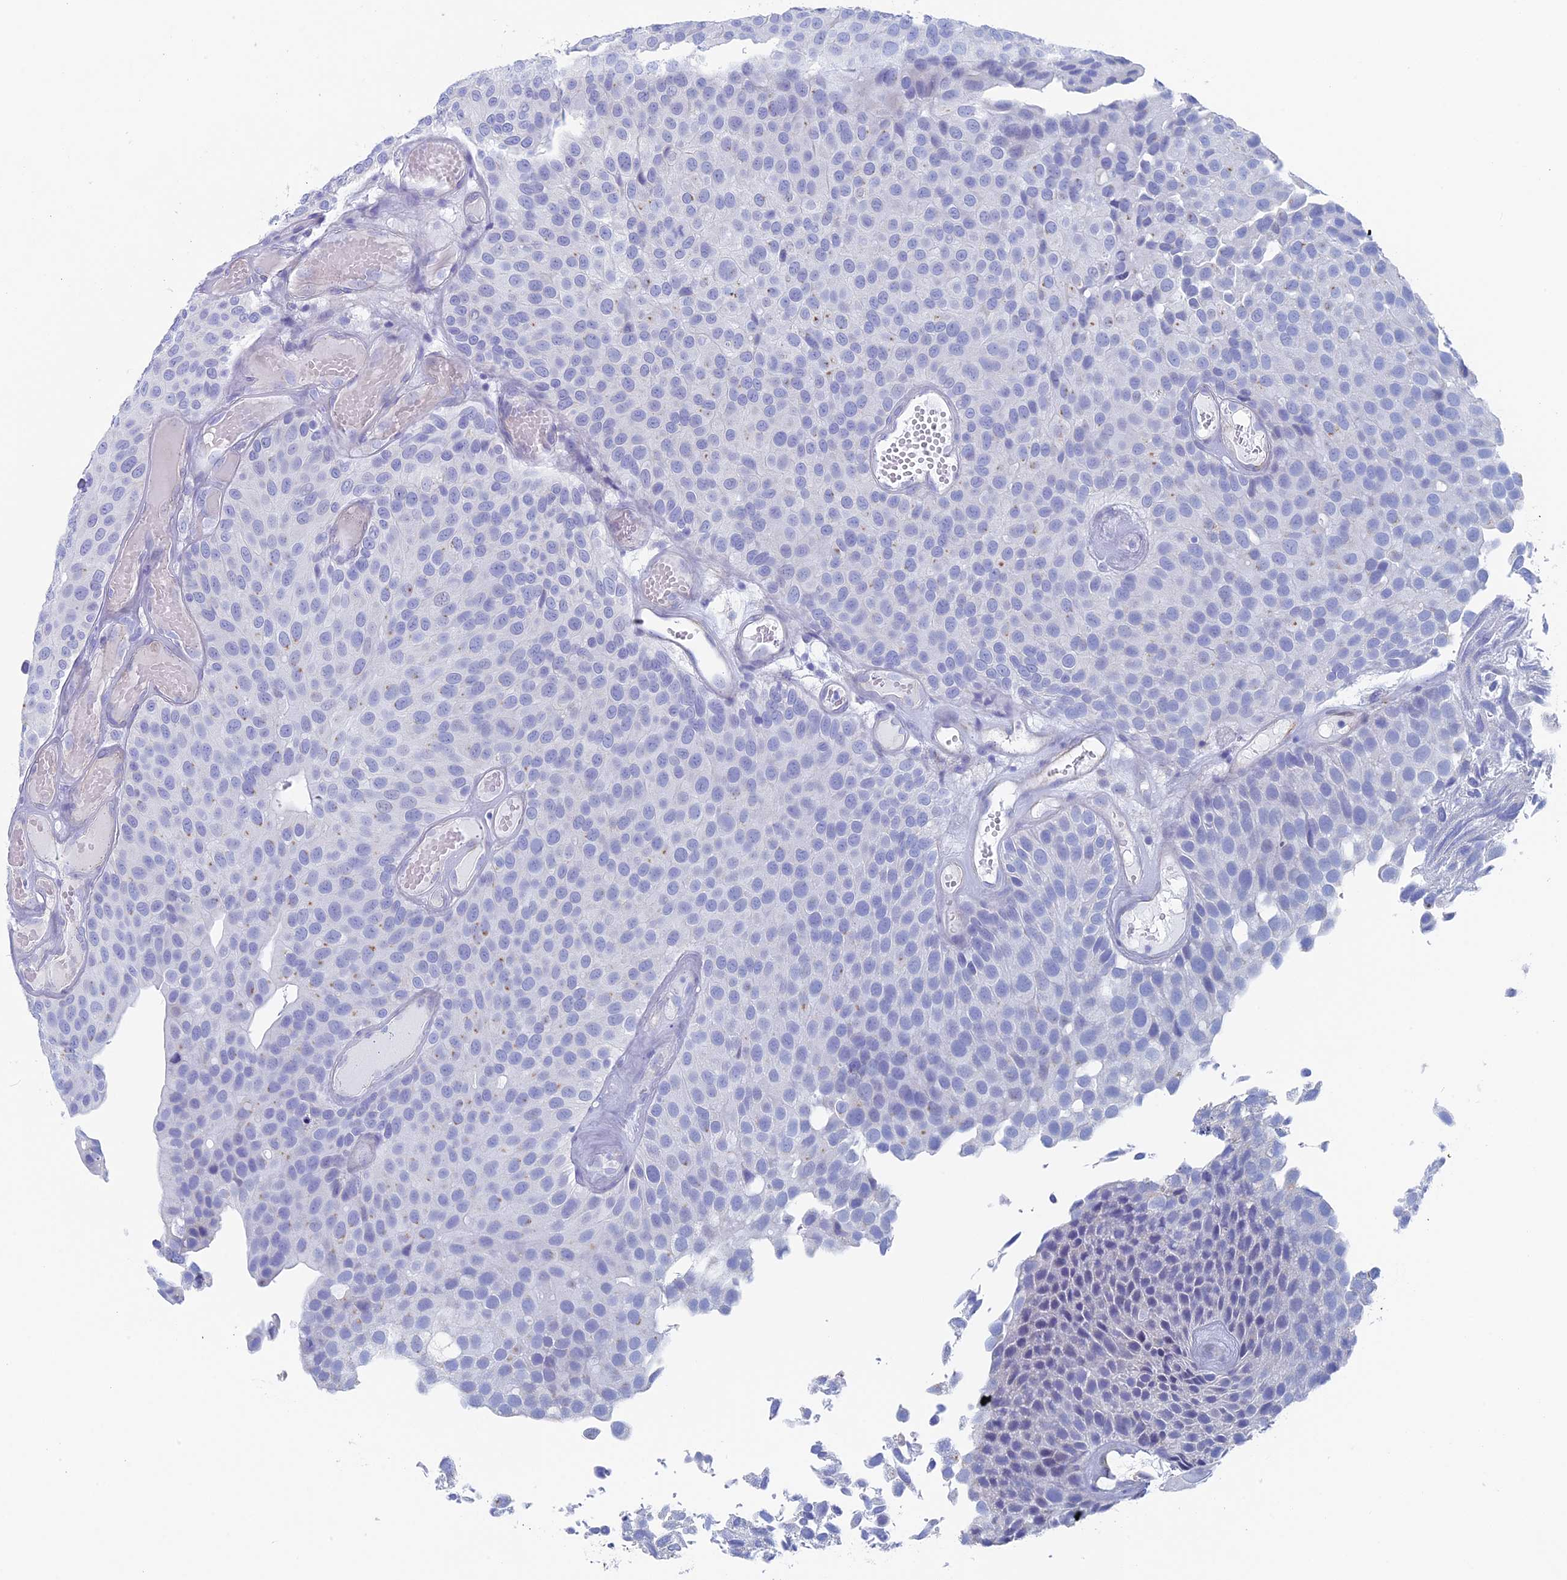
{"staining": {"intensity": "negative", "quantity": "none", "location": "none"}, "tissue": "urothelial cancer", "cell_type": "Tumor cells", "image_type": "cancer", "snomed": [{"axis": "morphology", "description": "Urothelial carcinoma, Low grade"}, {"axis": "topography", "description": "Urinary bladder"}], "caption": "Histopathology image shows no significant protein expression in tumor cells of low-grade urothelial carcinoma.", "gene": "MAGEB6", "patient": {"sex": "male", "age": 89}}